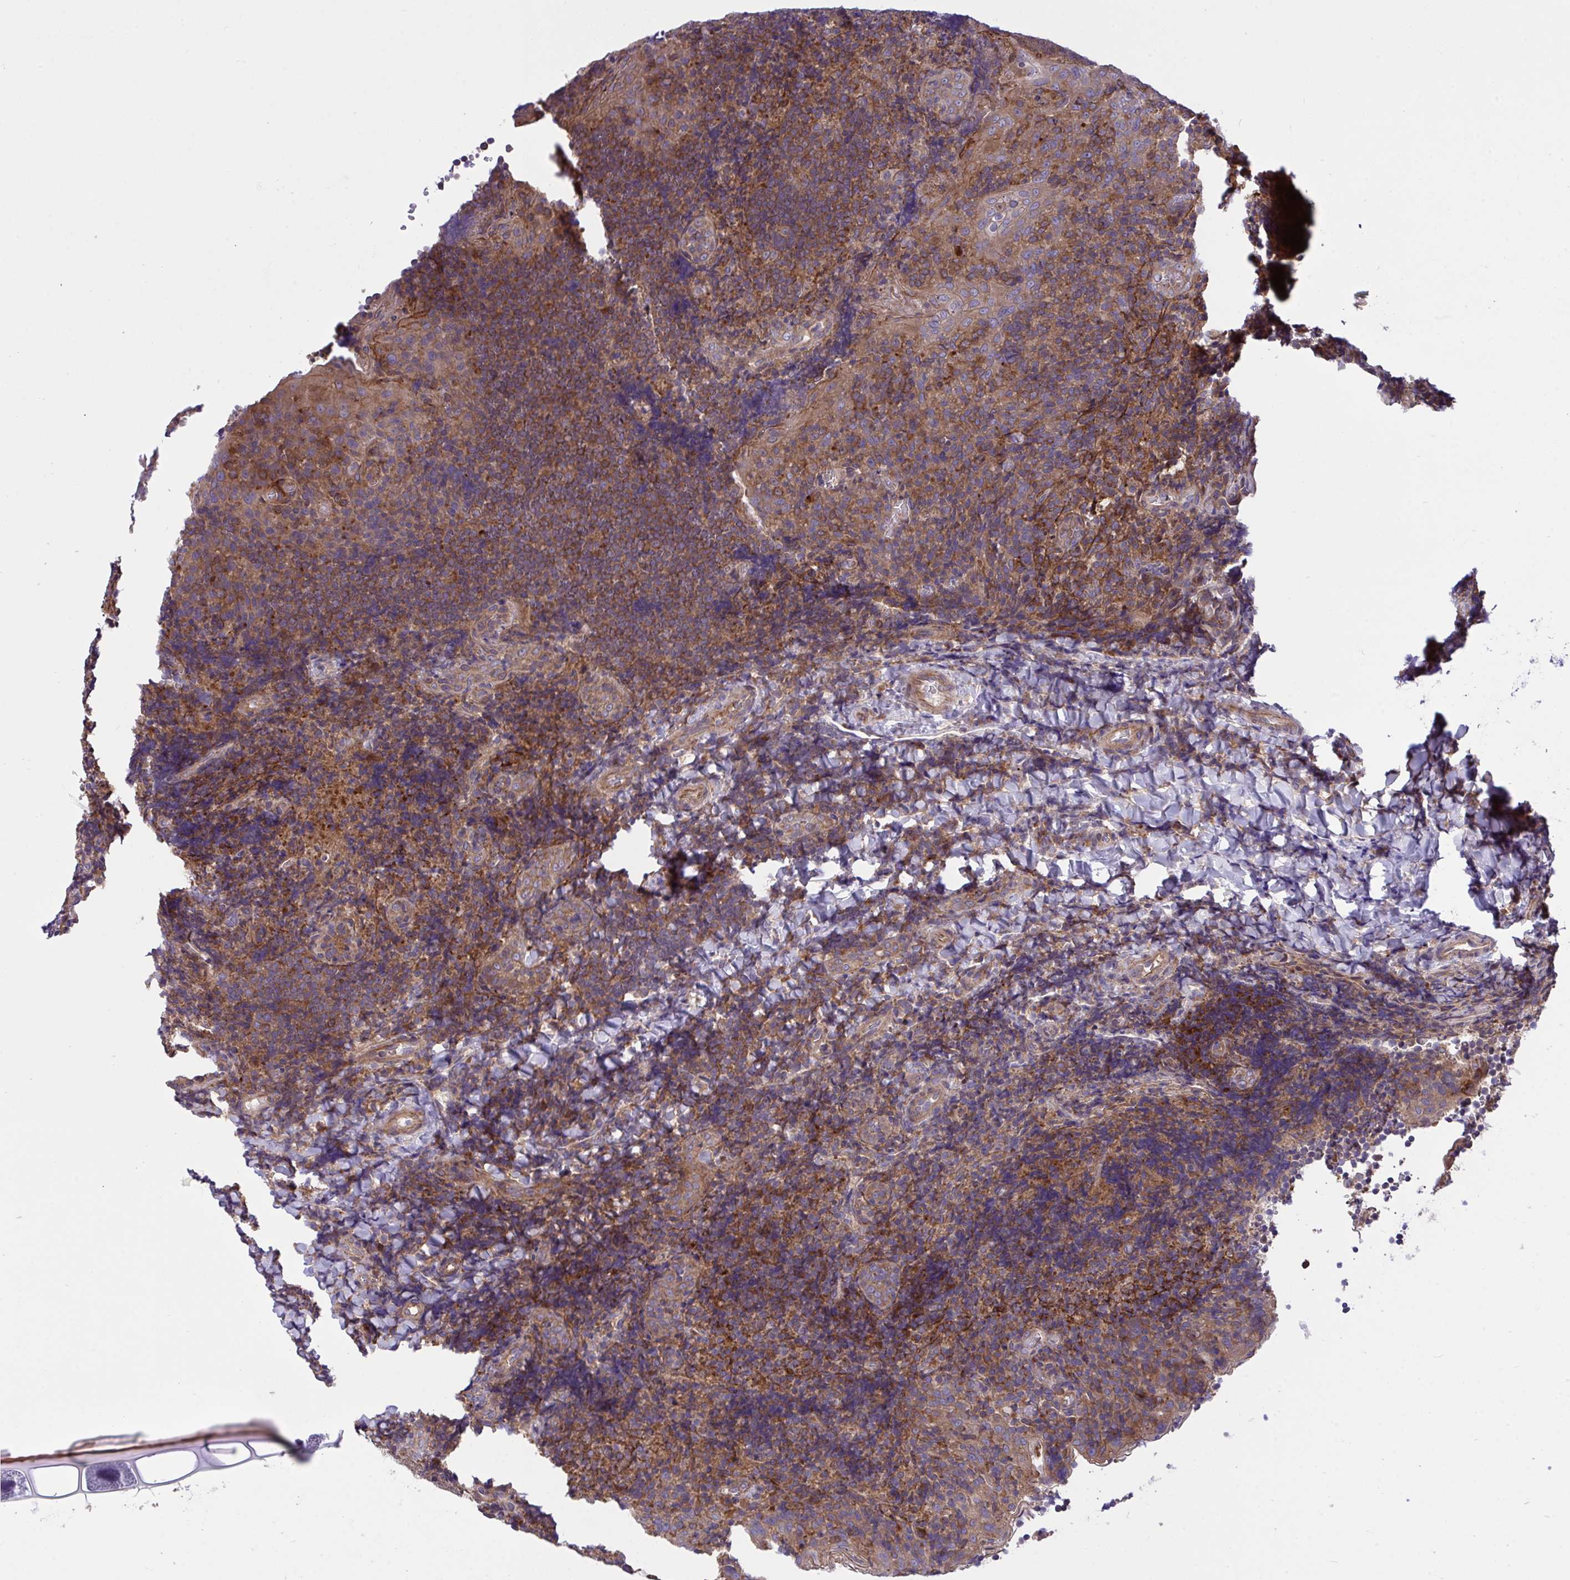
{"staining": {"intensity": "weak", "quantity": "25%-75%", "location": "cytoplasmic/membranous"}, "tissue": "tonsil", "cell_type": "Germinal center cells", "image_type": "normal", "snomed": [{"axis": "morphology", "description": "Normal tissue, NOS"}, {"axis": "topography", "description": "Tonsil"}], "caption": "A photomicrograph of tonsil stained for a protein reveals weak cytoplasmic/membranous brown staining in germinal center cells. Using DAB (brown) and hematoxylin (blue) stains, captured at high magnification using brightfield microscopy.", "gene": "GRB14", "patient": {"sex": "male", "age": 17}}